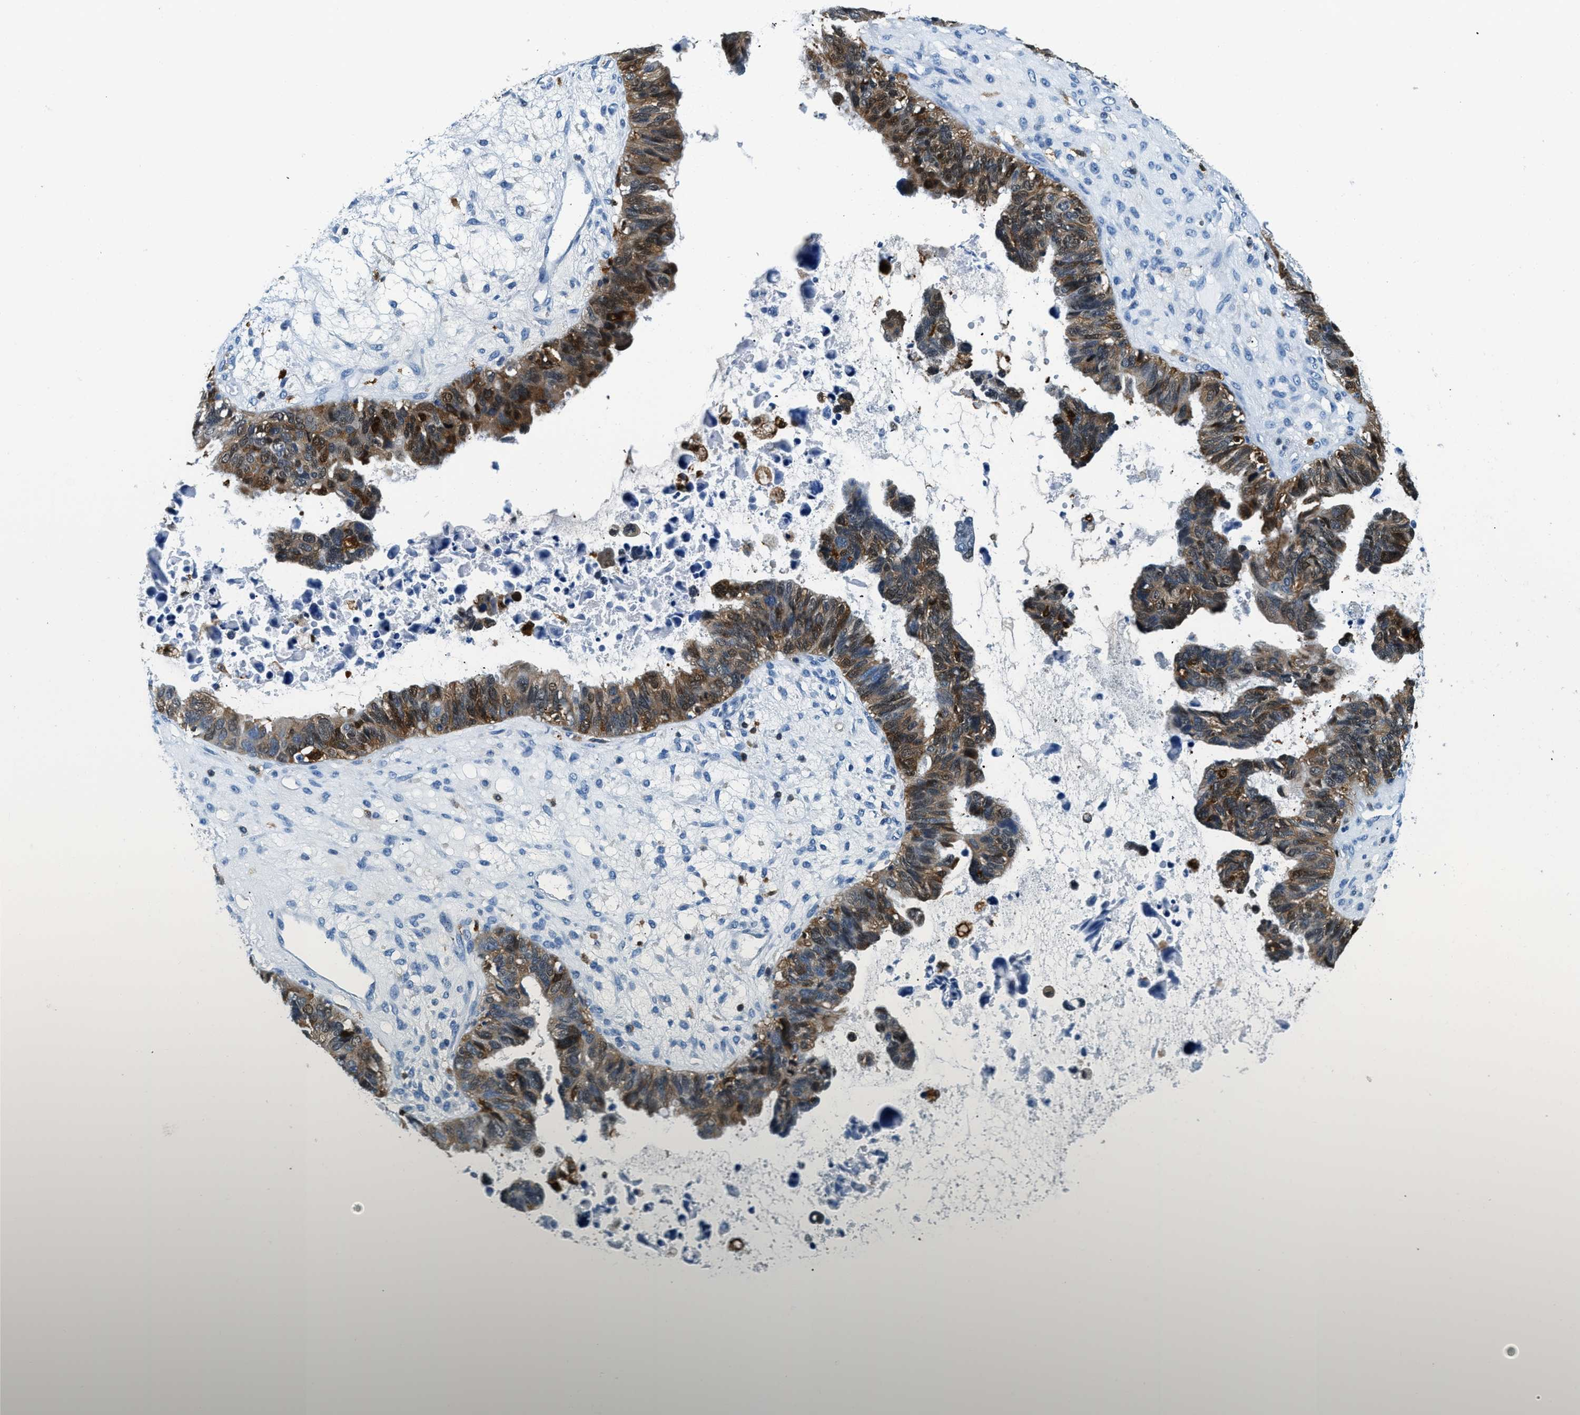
{"staining": {"intensity": "moderate", "quantity": "25%-75%", "location": "cytoplasmic/membranous,nuclear"}, "tissue": "ovarian cancer", "cell_type": "Tumor cells", "image_type": "cancer", "snomed": [{"axis": "morphology", "description": "Cystadenocarcinoma, serous, NOS"}, {"axis": "topography", "description": "Ovary"}], "caption": "DAB immunohistochemical staining of human ovarian cancer (serous cystadenocarcinoma) displays moderate cytoplasmic/membranous and nuclear protein staining in approximately 25%-75% of tumor cells.", "gene": "CAPG", "patient": {"sex": "female", "age": 79}}